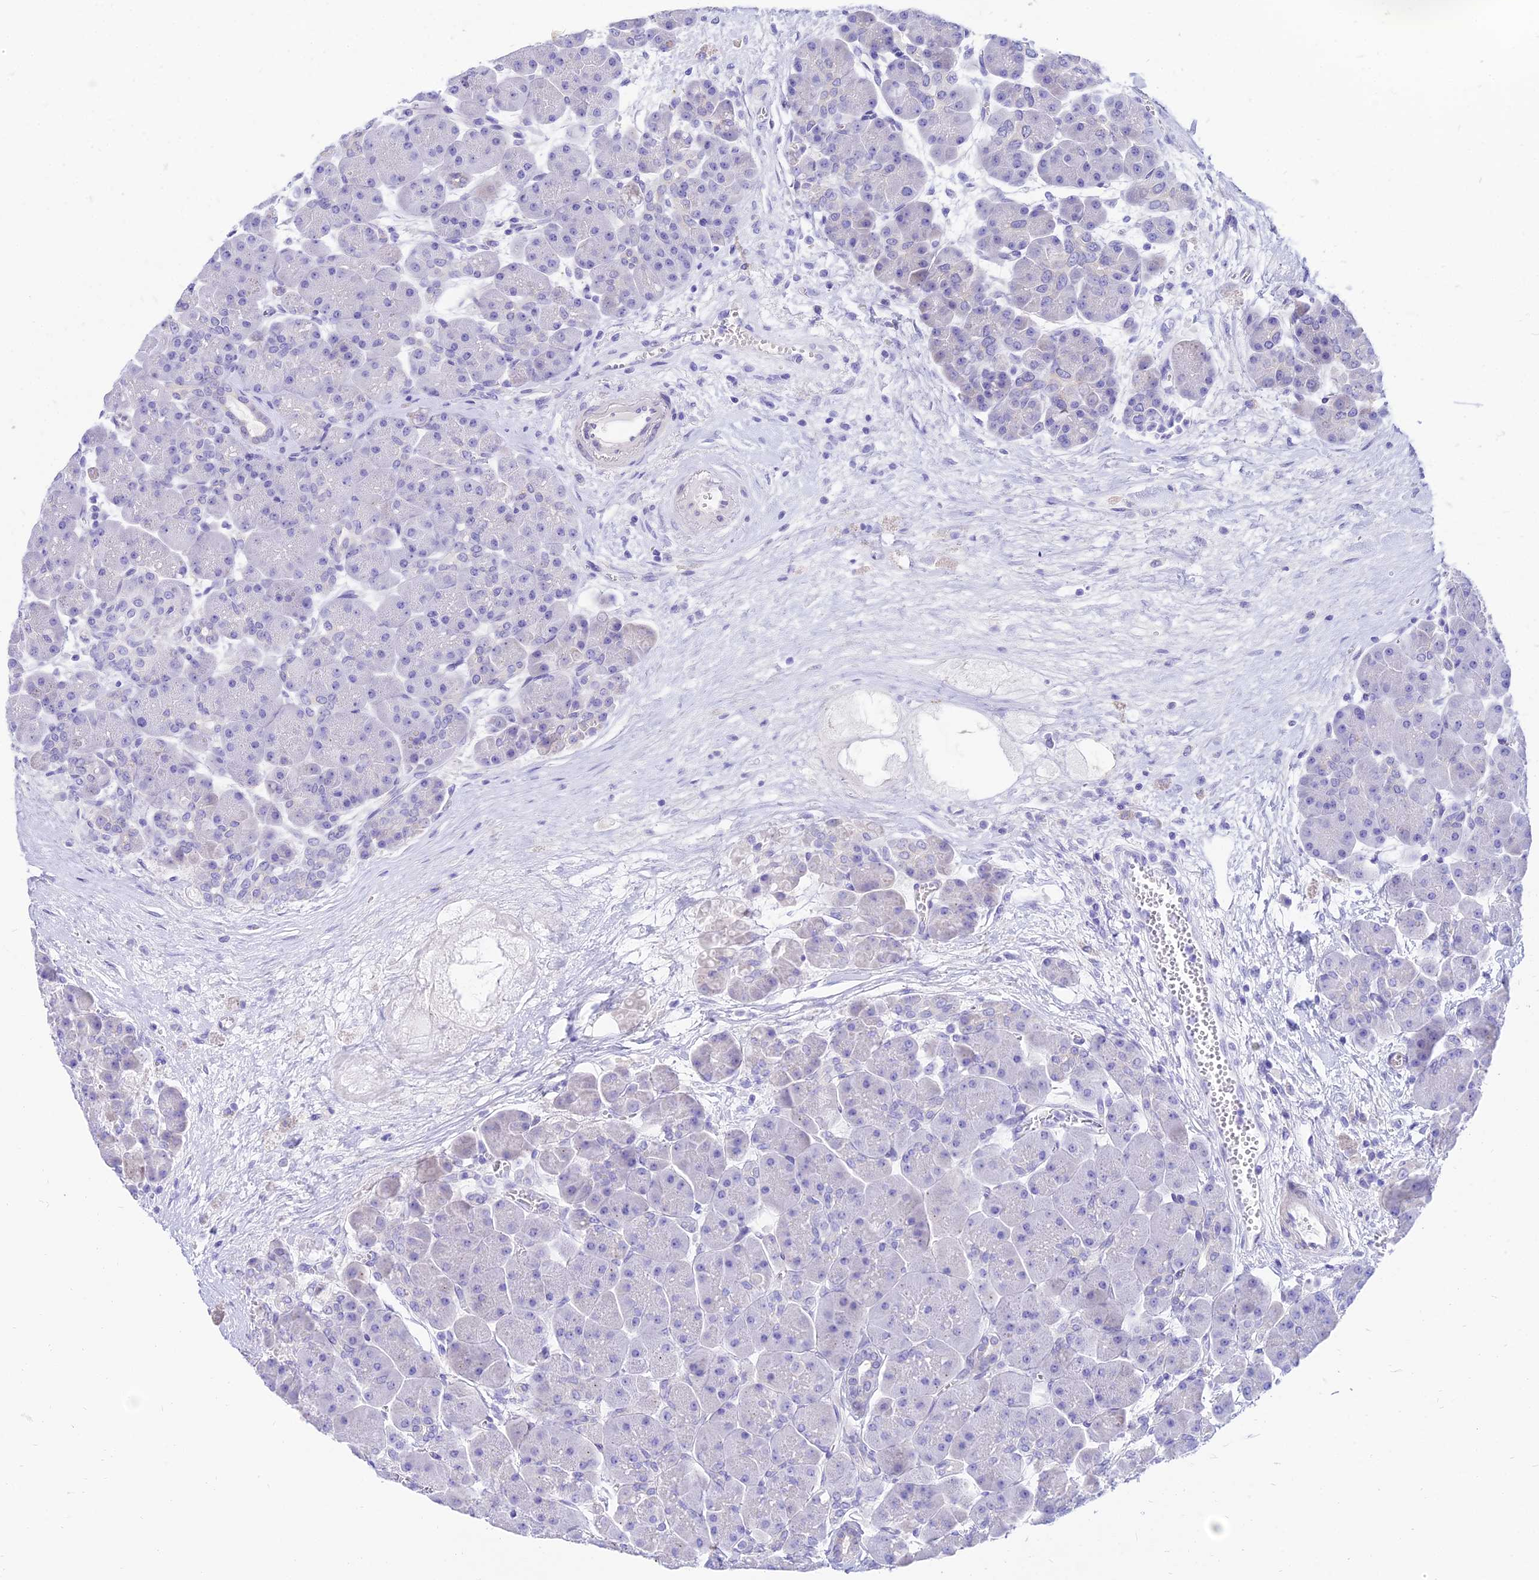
{"staining": {"intensity": "negative", "quantity": "none", "location": "none"}, "tissue": "pancreas", "cell_type": "Exocrine glandular cells", "image_type": "normal", "snomed": [{"axis": "morphology", "description": "Normal tissue, NOS"}, {"axis": "topography", "description": "Pancreas"}], "caption": "IHC image of benign pancreas stained for a protein (brown), which reveals no staining in exocrine glandular cells.", "gene": "TAC3", "patient": {"sex": "male", "age": 66}}